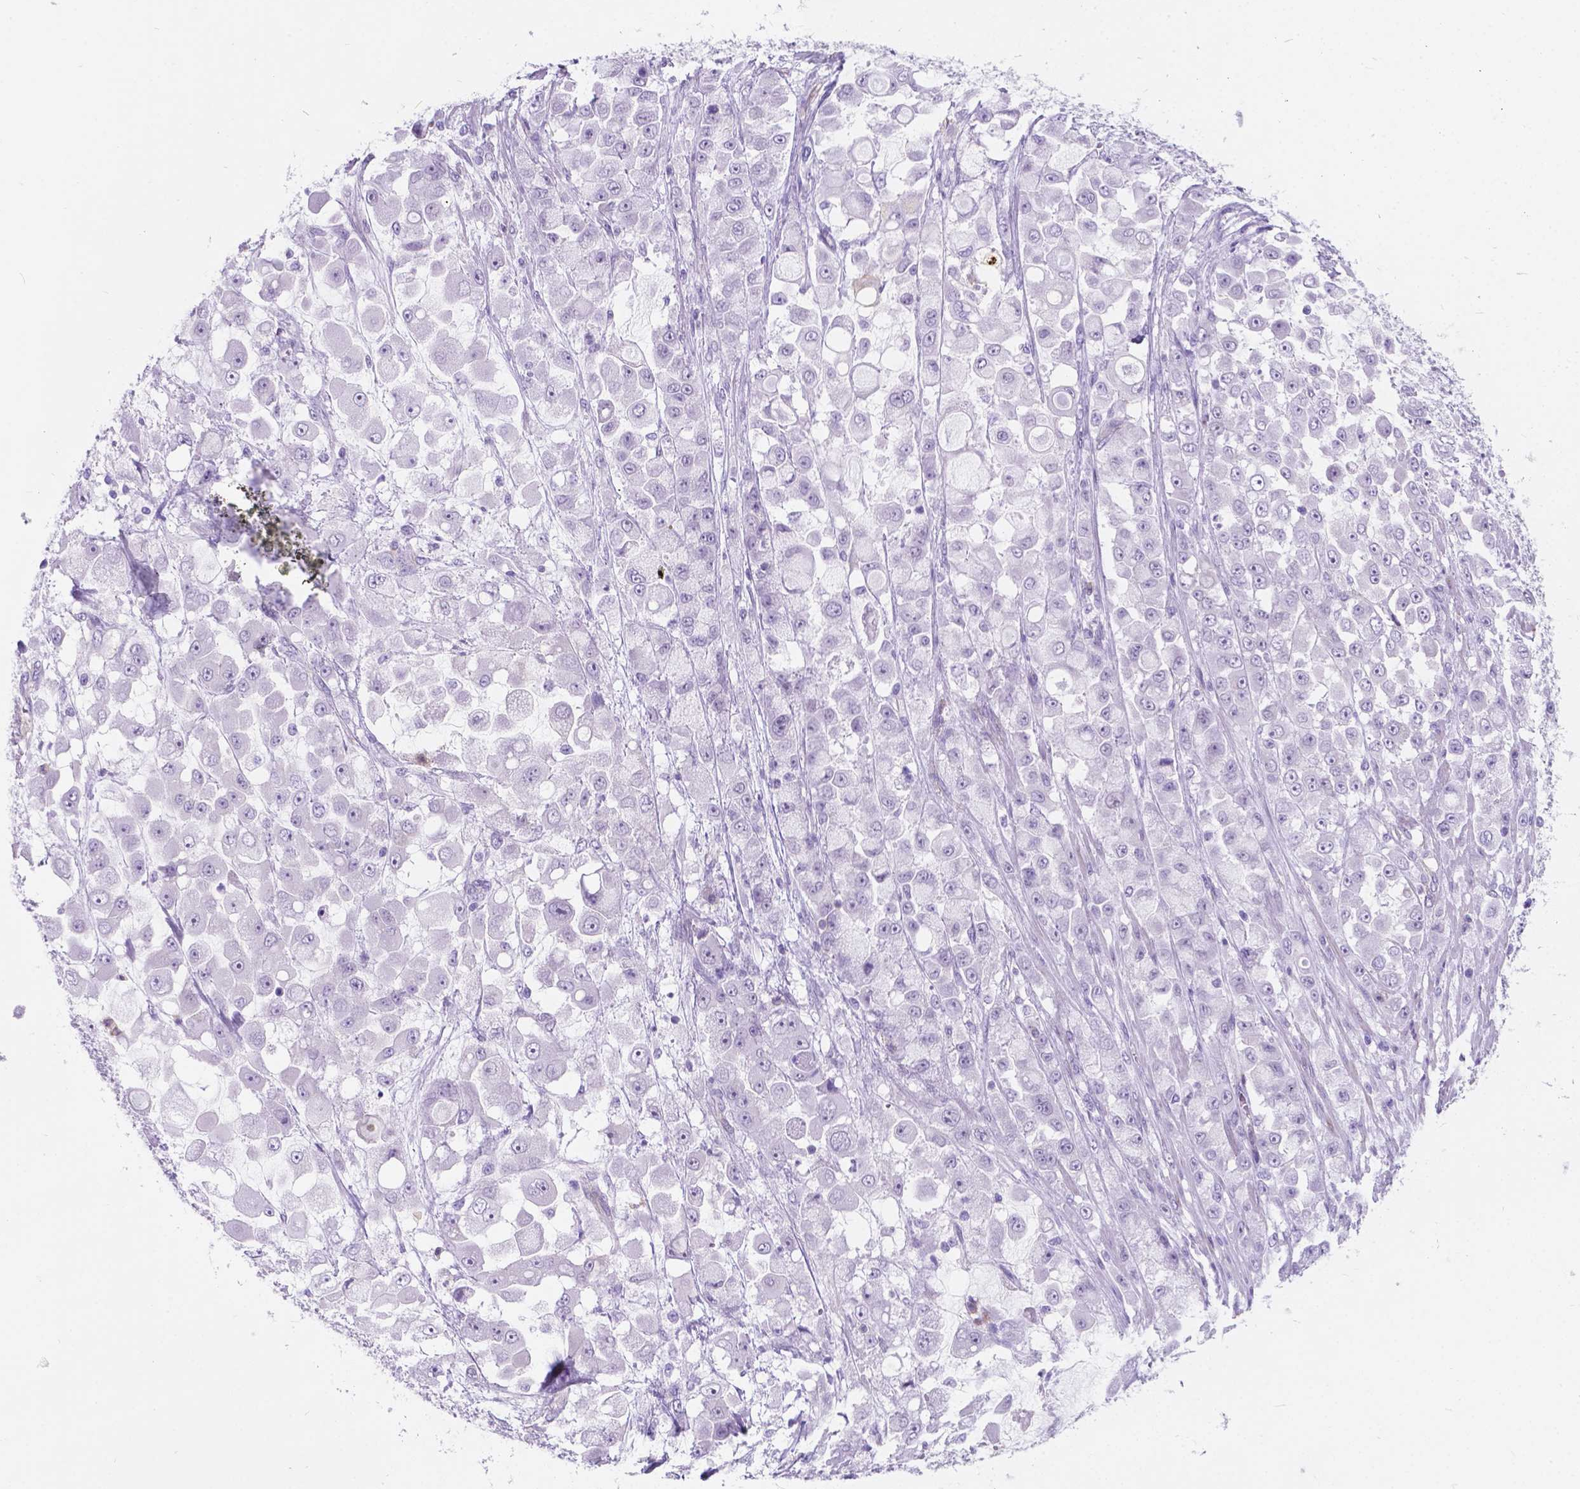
{"staining": {"intensity": "negative", "quantity": "none", "location": "none"}, "tissue": "stomach cancer", "cell_type": "Tumor cells", "image_type": "cancer", "snomed": [{"axis": "morphology", "description": "Adenocarcinoma, NOS"}, {"axis": "topography", "description": "Stomach"}], "caption": "Immunohistochemistry micrograph of neoplastic tissue: stomach cancer (adenocarcinoma) stained with DAB (3,3'-diaminobenzidine) demonstrates no significant protein positivity in tumor cells.", "gene": "KIAA0040", "patient": {"sex": "female", "age": 76}}